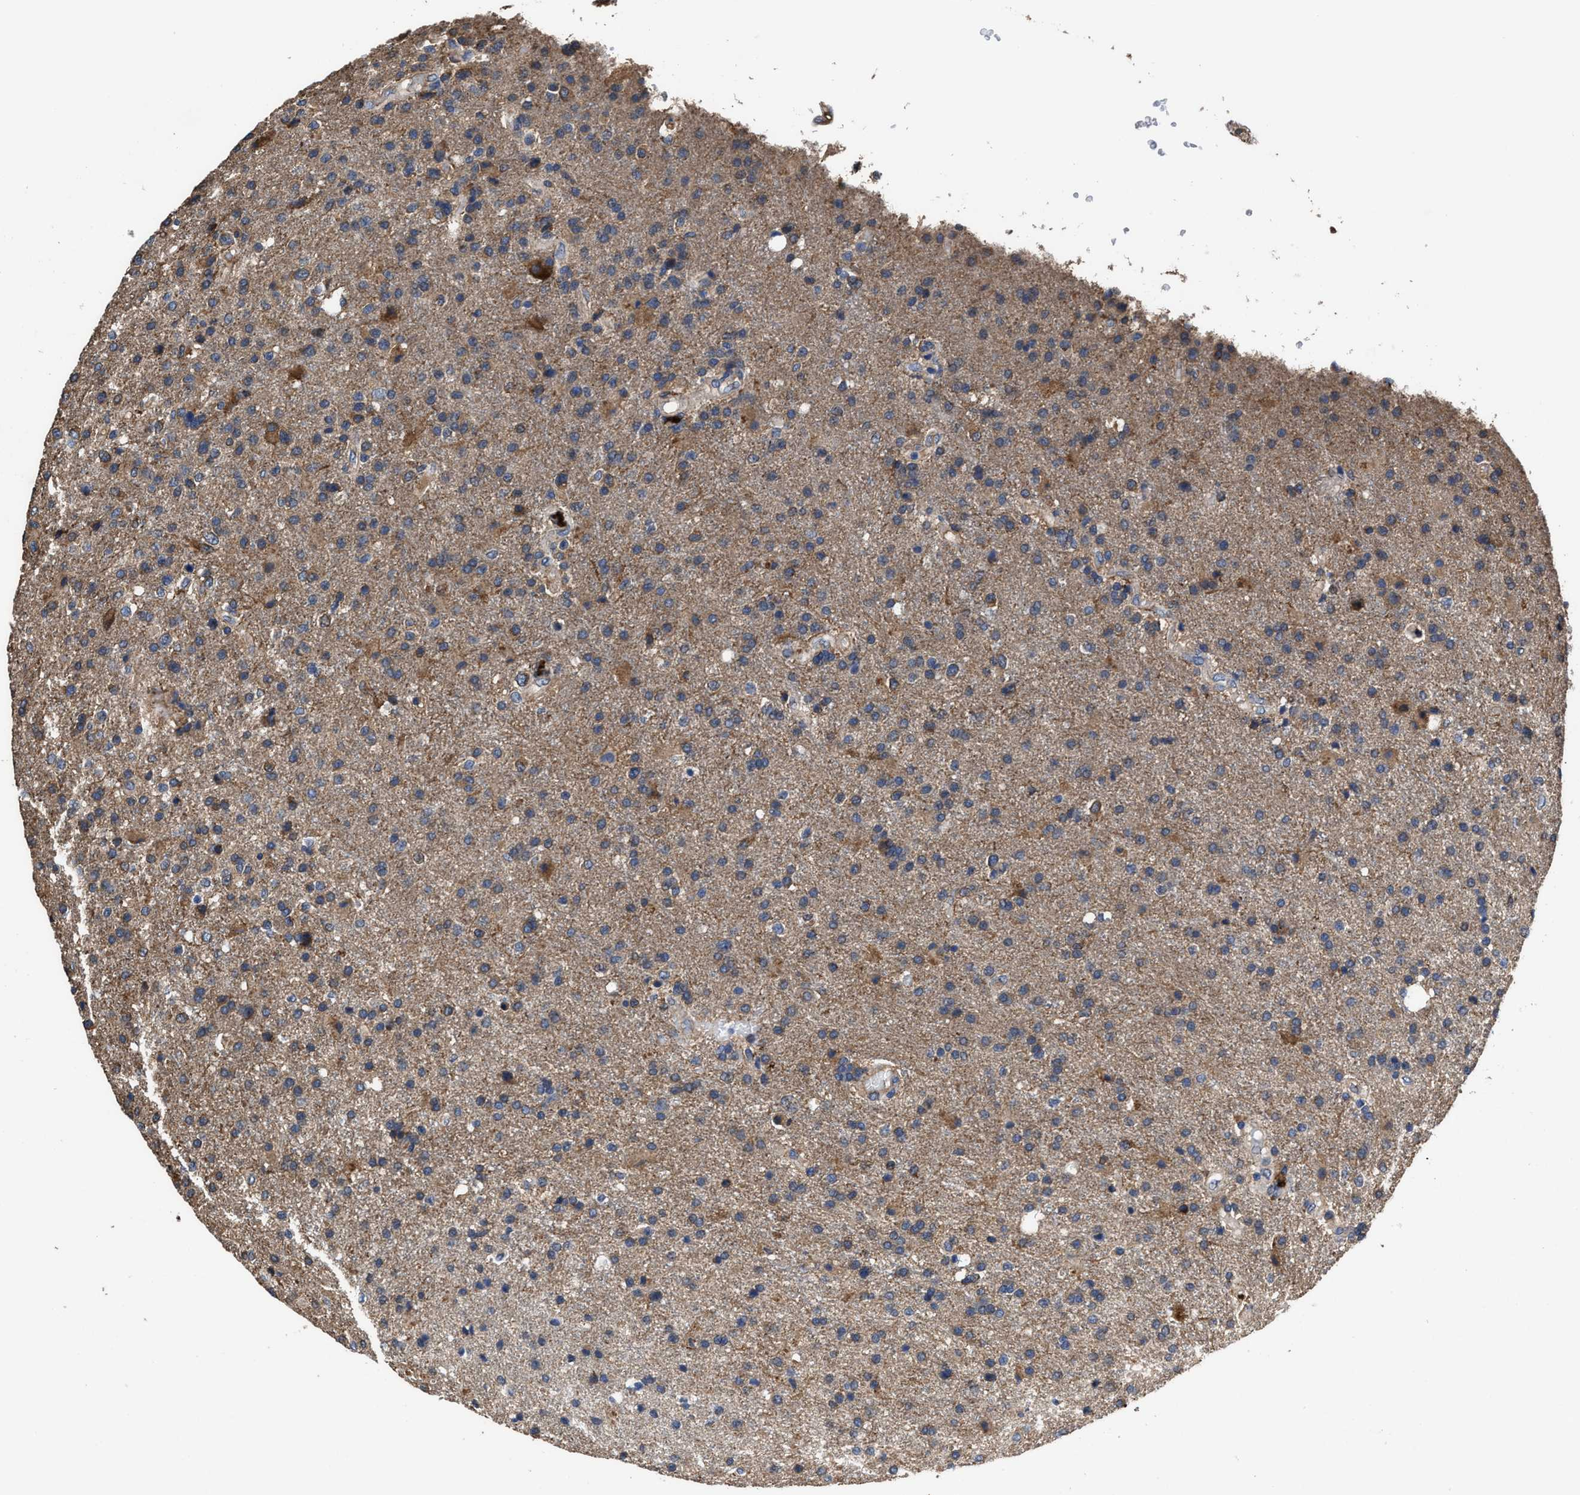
{"staining": {"intensity": "moderate", "quantity": "25%-75%", "location": "cytoplasmic/membranous"}, "tissue": "glioma", "cell_type": "Tumor cells", "image_type": "cancer", "snomed": [{"axis": "morphology", "description": "Glioma, malignant, High grade"}, {"axis": "topography", "description": "Brain"}], "caption": "Glioma stained for a protein demonstrates moderate cytoplasmic/membranous positivity in tumor cells.", "gene": "IDNK", "patient": {"sex": "male", "age": 72}}